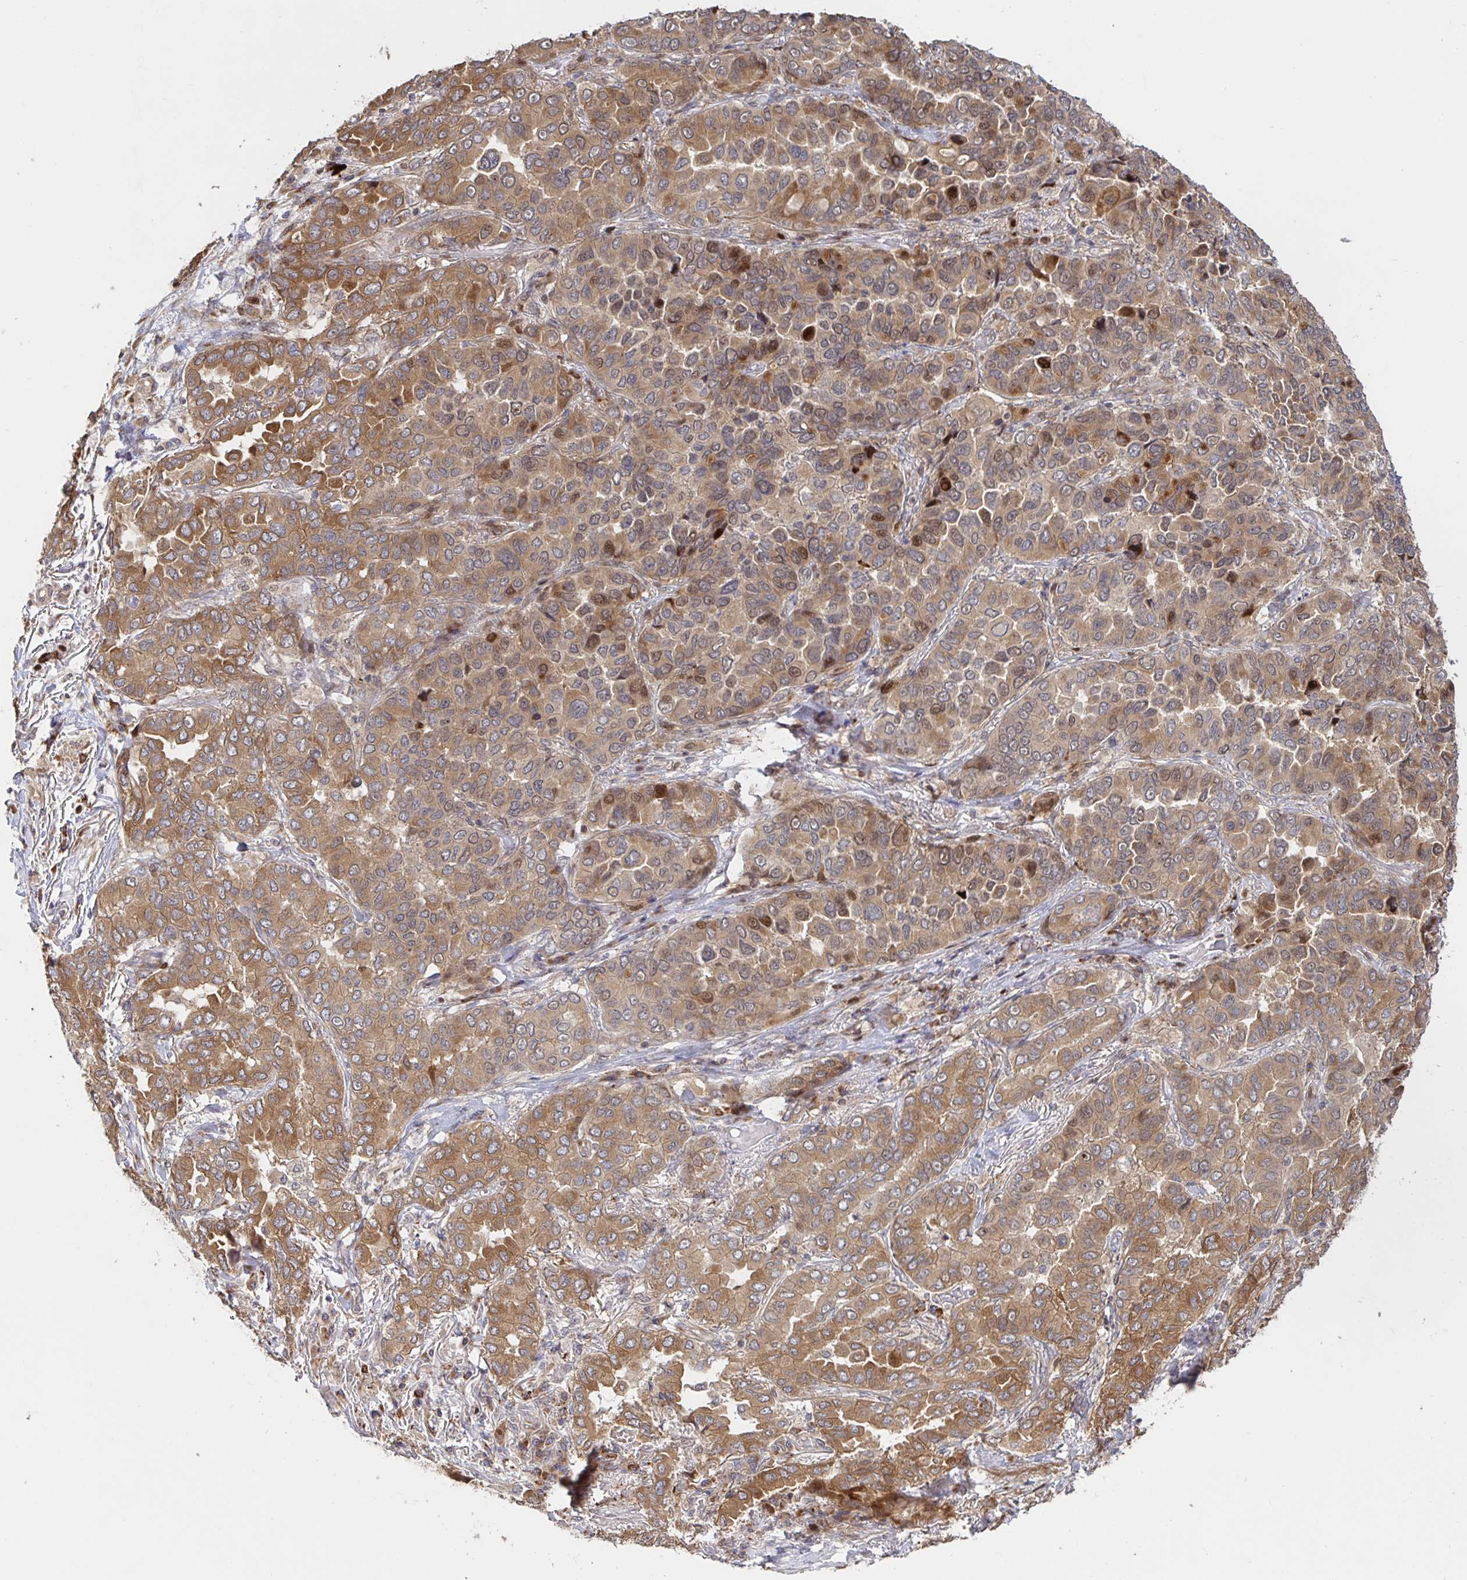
{"staining": {"intensity": "moderate", "quantity": ">75%", "location": "cytoplasmic/membranous"}, "tissue": "lung cancer", "cell_type": "Tumor cells", "image_type": "cancer", "snomed": [{"axis": "morphology", "description": "Aneuploidy"}, {"axis": "morphology", "description": "Adenocarcinoma, NOS"}, {"axis": "morphology", "description": "Adenocarcinoma, metastatic, NOS"}, {"axis": "topography", "description": "Lymph node"}, {"axis": "topography", "description": "Lung"}], "caption": "This is a photomicrograph of immunohistochemistry (IHC) staining of adenocarcinoma (lung), which shows moderate positivity in the cytoplasmic/membranous of tumor cells.", "gene": "AACS", "patient": {"sex": "female", "age": 48}}